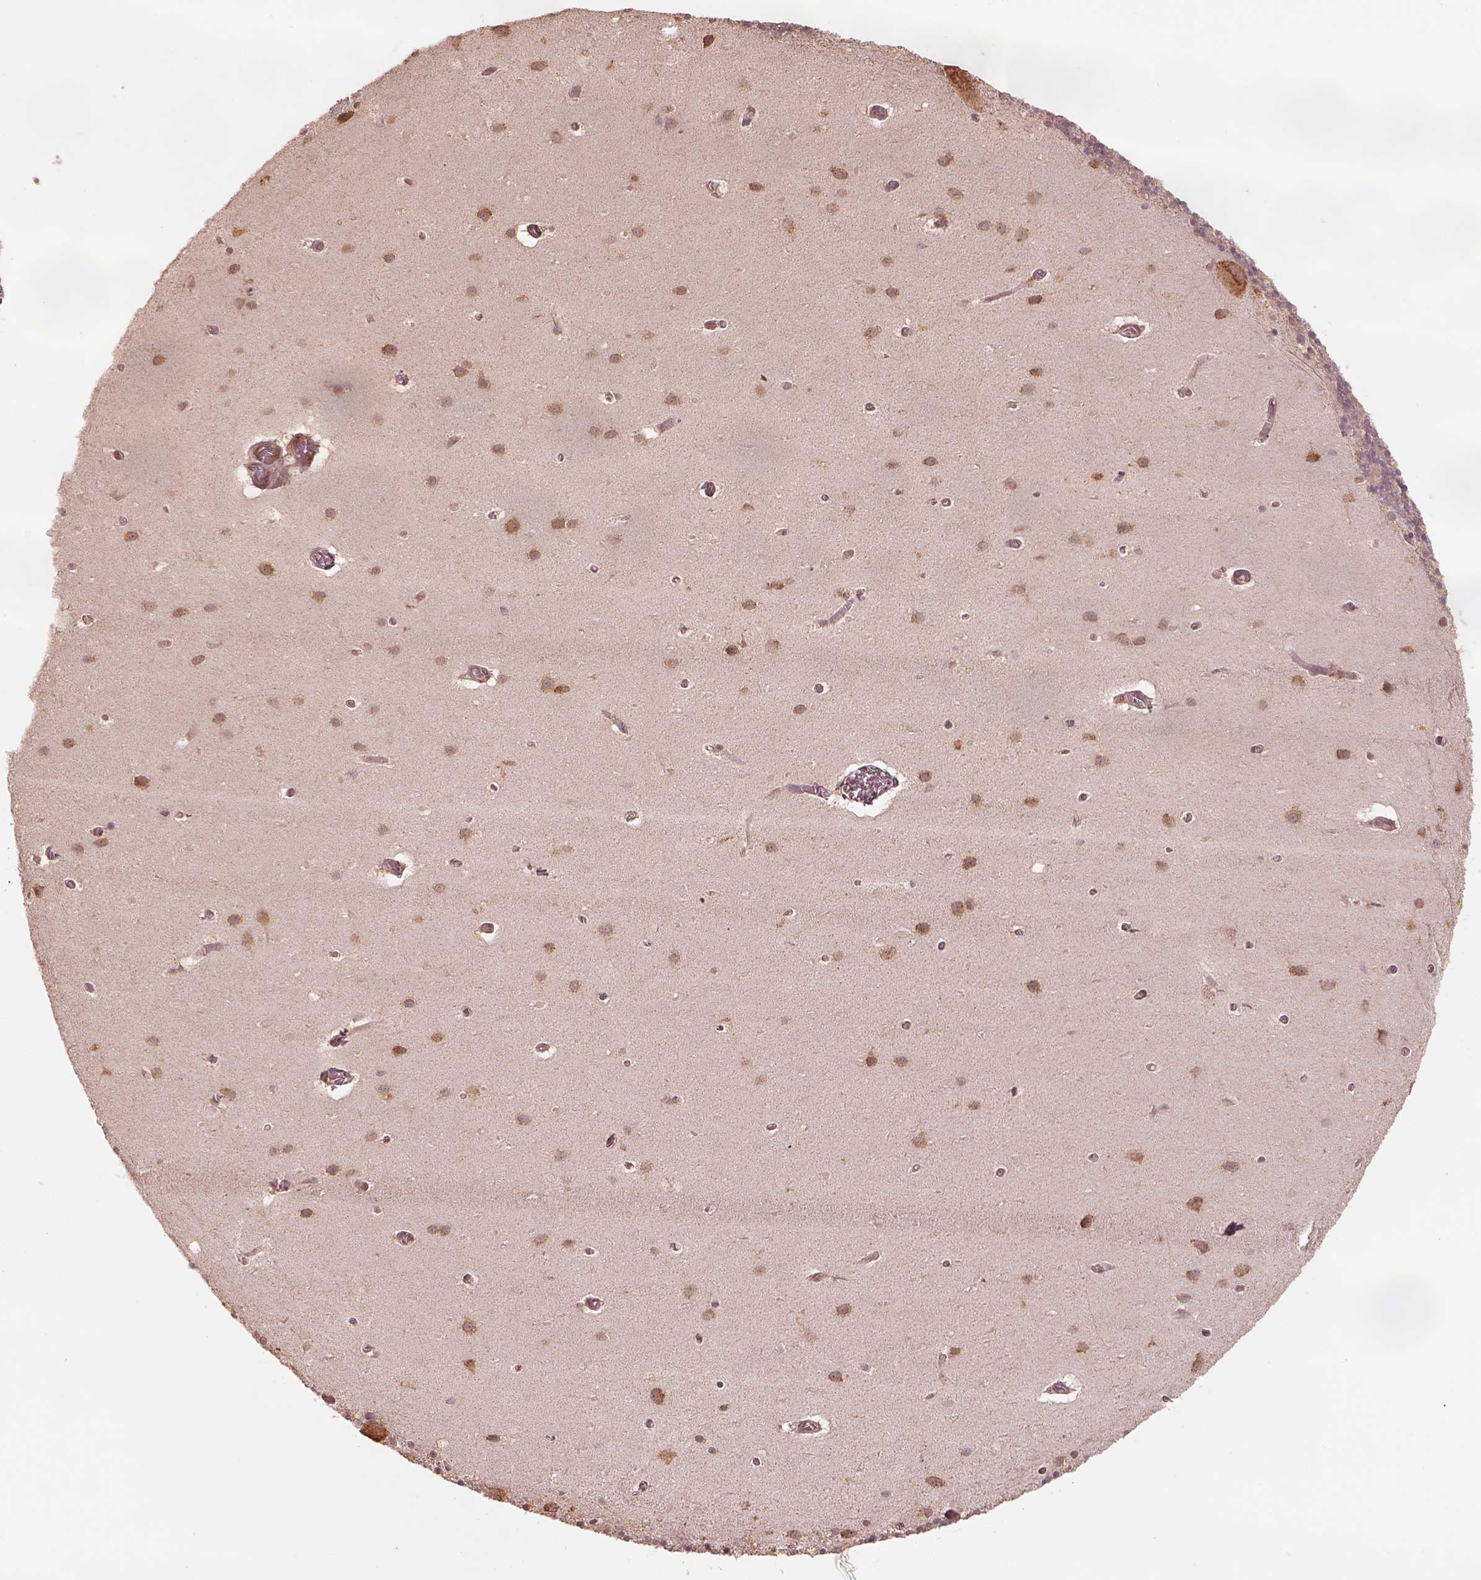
{"staining": {"intensity": "weak", "quantity": "<25%", "location": "cytoplasmic/membranous"}, "tissue": "cerebellum", "cell_type": "Cells in granular layer", "image_type": "normal", "snomed": [{"axis": "morphology", "description": "Normal tissue, NOS"}, {"axis": "topography", "description": "Cerebellum"}], "caption": "Protein analysis of normal cerebellum reveals no significant positivity in cells in granular layer. The staining is performed using DAB brown chromogen with nuclei counter-stained in using hematoxylin.", "gene": "RPS5", "patient": {"sex": "male", "age": 70}}